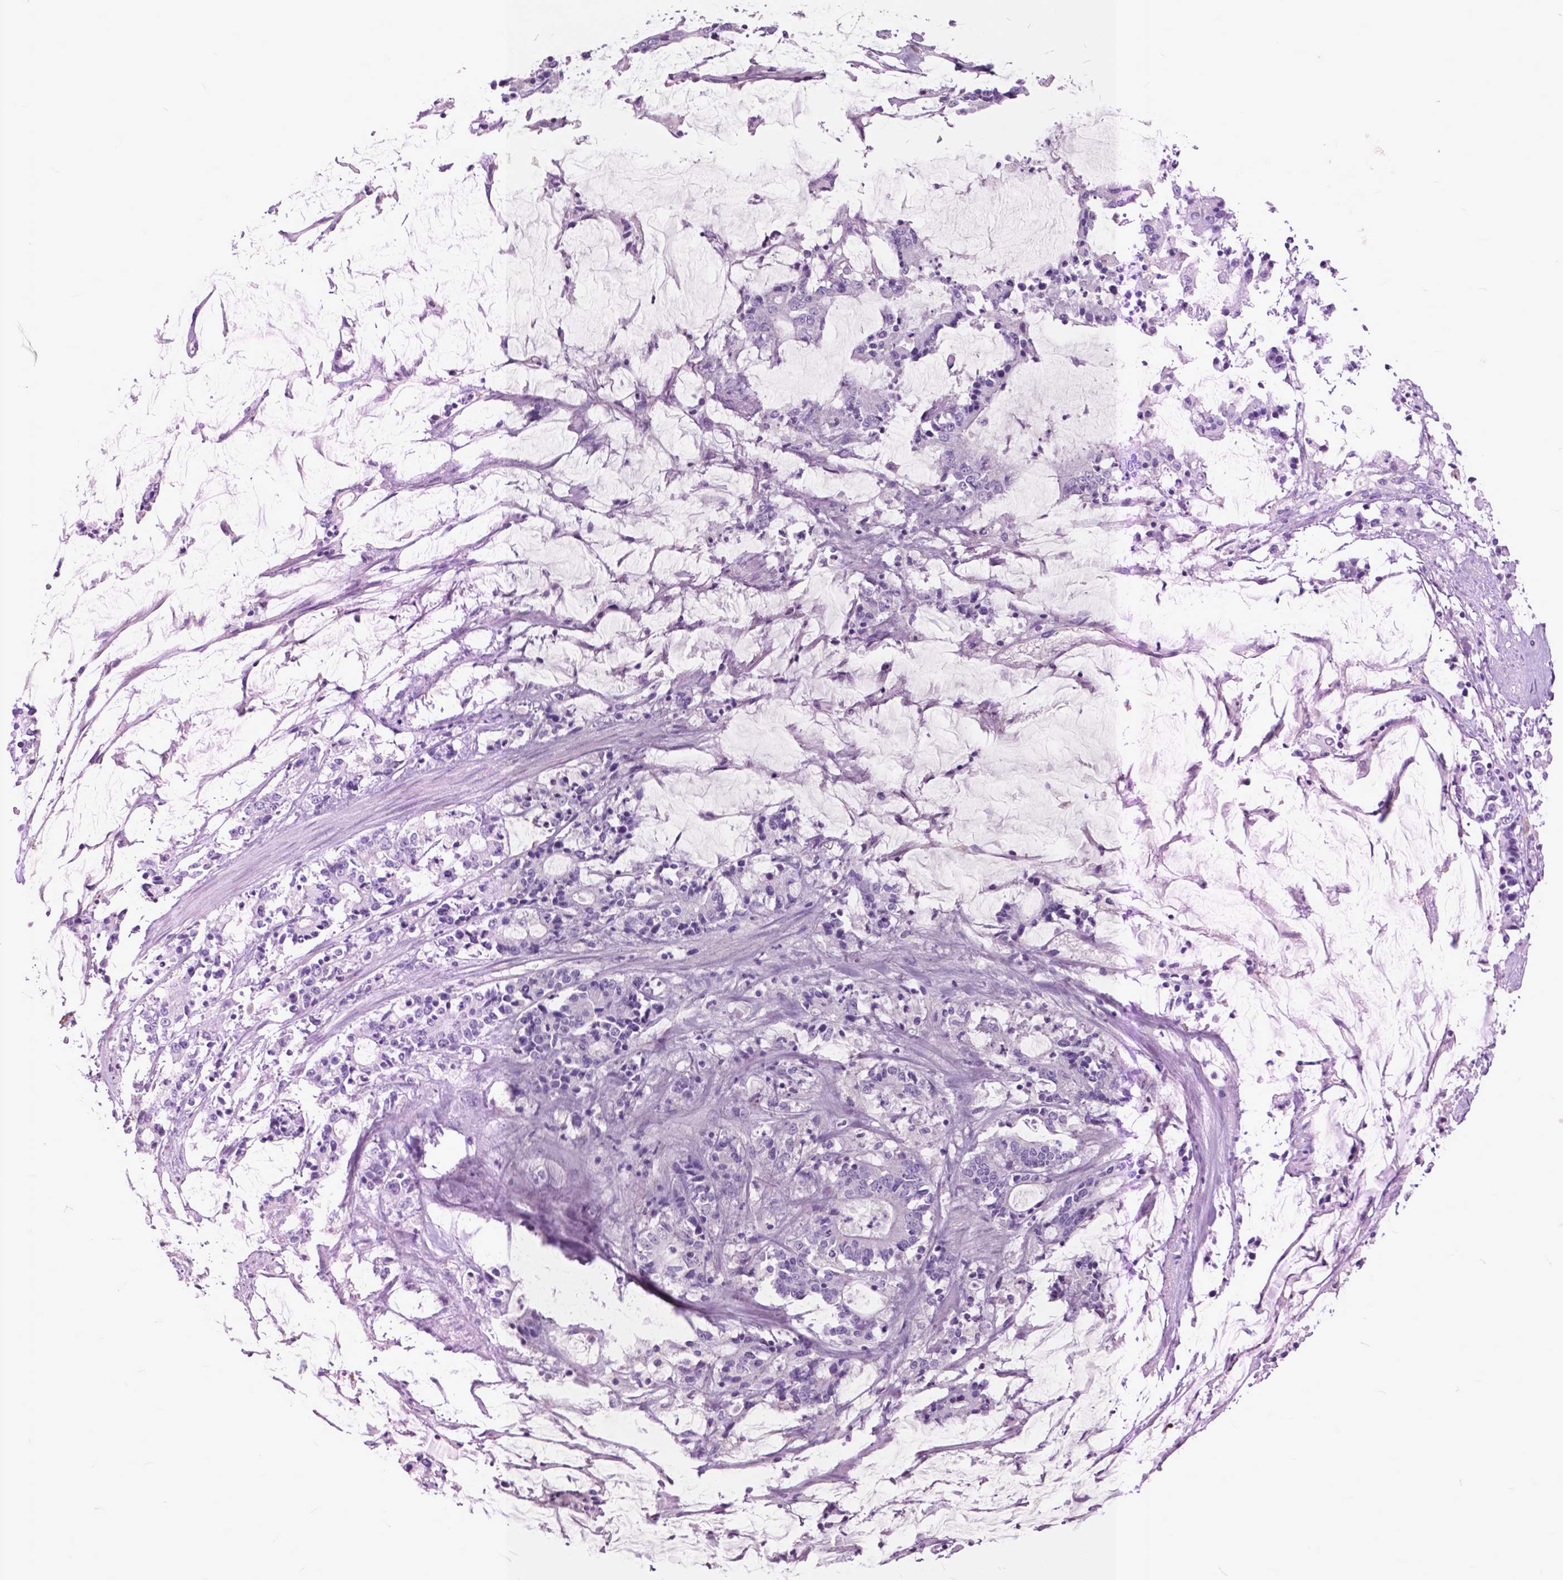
{"staining": {"intensity": "negative", "quantity": "none", "location": "none"}, "tissue": "stomach cancer", "cell_type": "Tumor cells", "image_type": "cancer", "snomed": [{"axis": "morphology", "description": "Adenocarcinoma, NOS"}, {"axis": "topography", "description": "Stomach, upper"}], "caption": "Human stomach cancer (adenocarcinoma) stained for a protein using immunohistochemistry (IHC) displays no positivity in tumor cells.", "gene": "GDF9", "patient": {"sex": "male", "age": 68}}